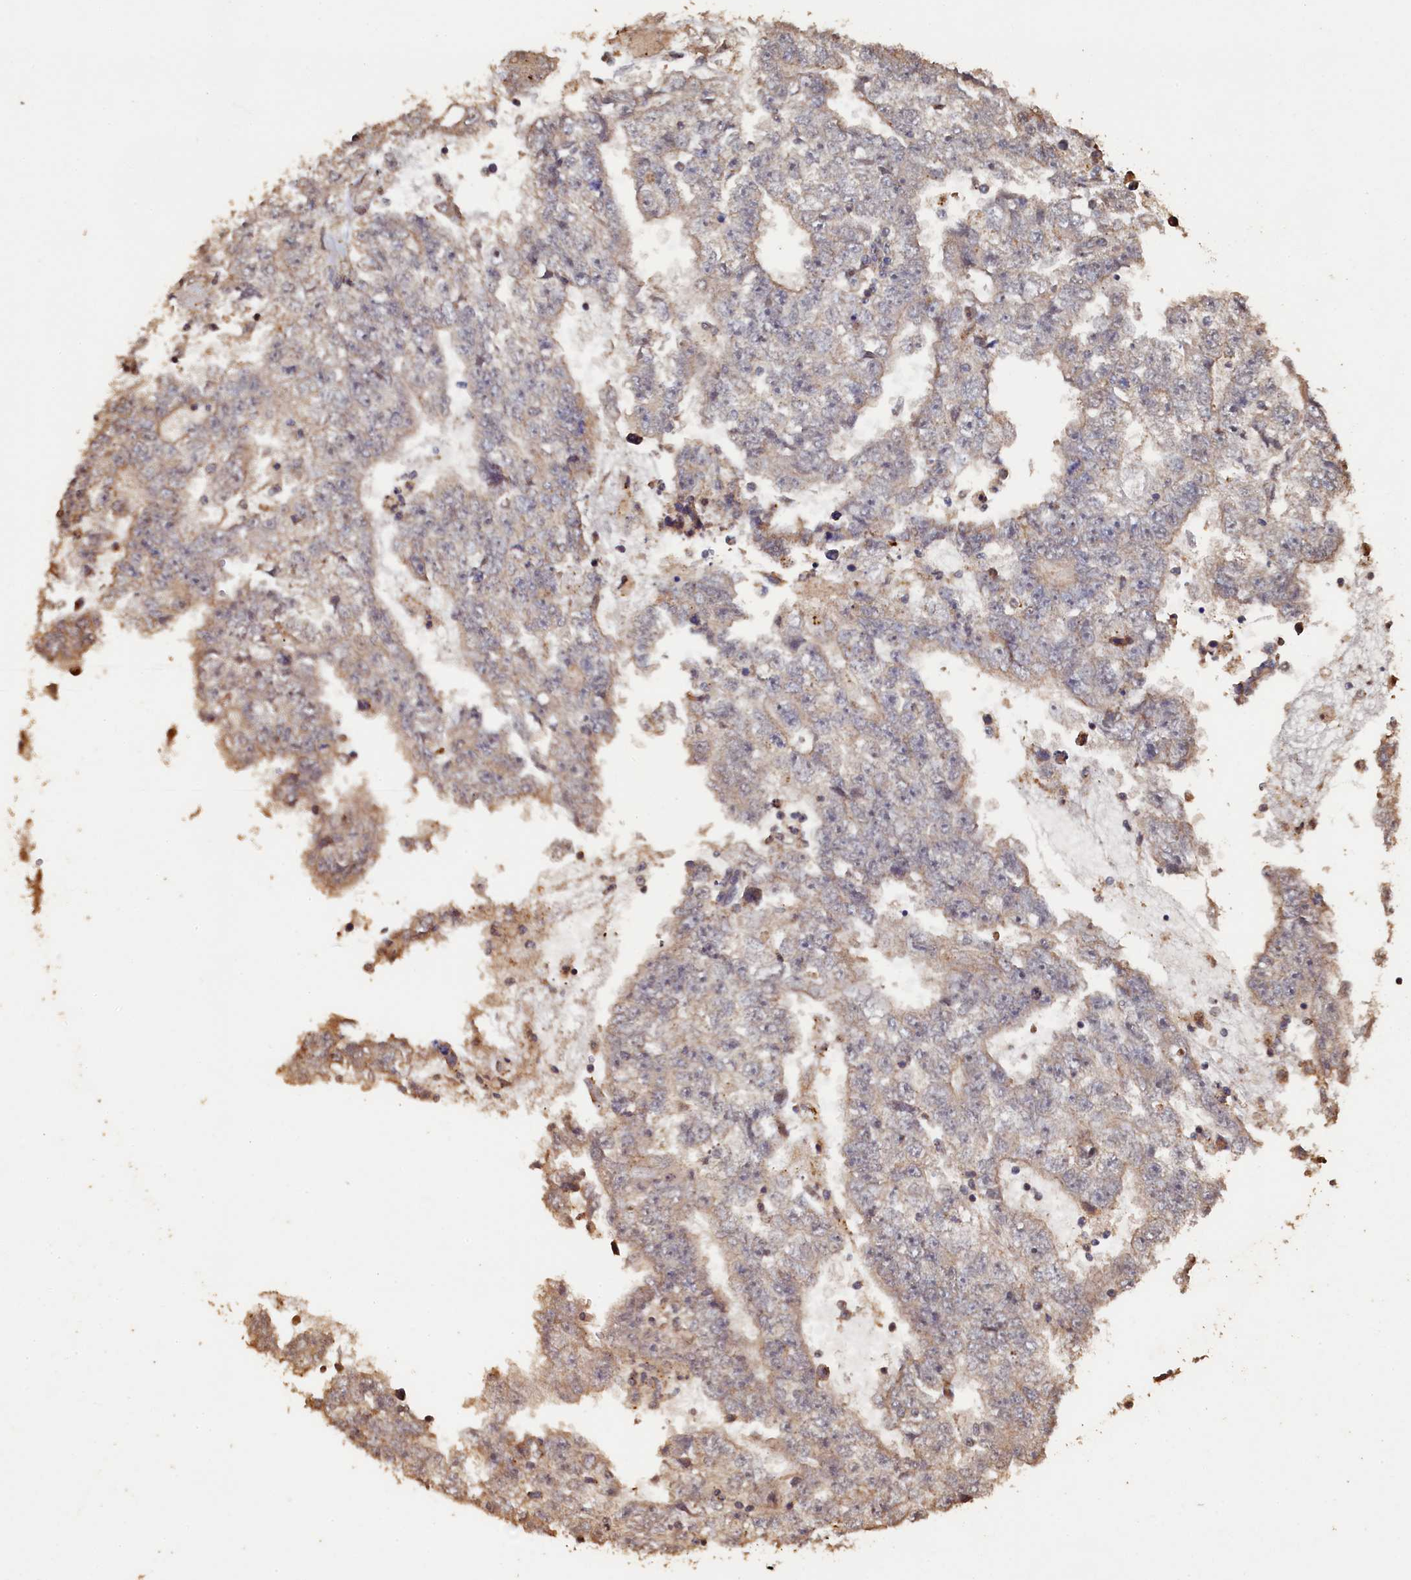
{"staining": {"intensity": "moderate", "quantity": "<25%", "location": "cytoplasmic/membranous"}, "tissue": "testis cancer", "cell_type": "Tumor cells", "image_type": "cancer", "snomed": [{"axis": "morphology", "description": "Carcinoma, Embryonal, NOS"}, {"axis": "topography", "description": "Testis"}], "caption": "The photomicrograph demonstrates immunohistochemical staining of testis cancer (embryonal carcinoma). There is moderate cytoplasmic/membranous expression is appreciated in about <25% of tumor cells. Using DAB (3,3'-diaminobenzidine) (brown) and hematoxylin (blue) stains, captured at high magnification using brightfield microscopy.", "gene": "PIGN", "patient": {"sex": "male", "age": 25}}